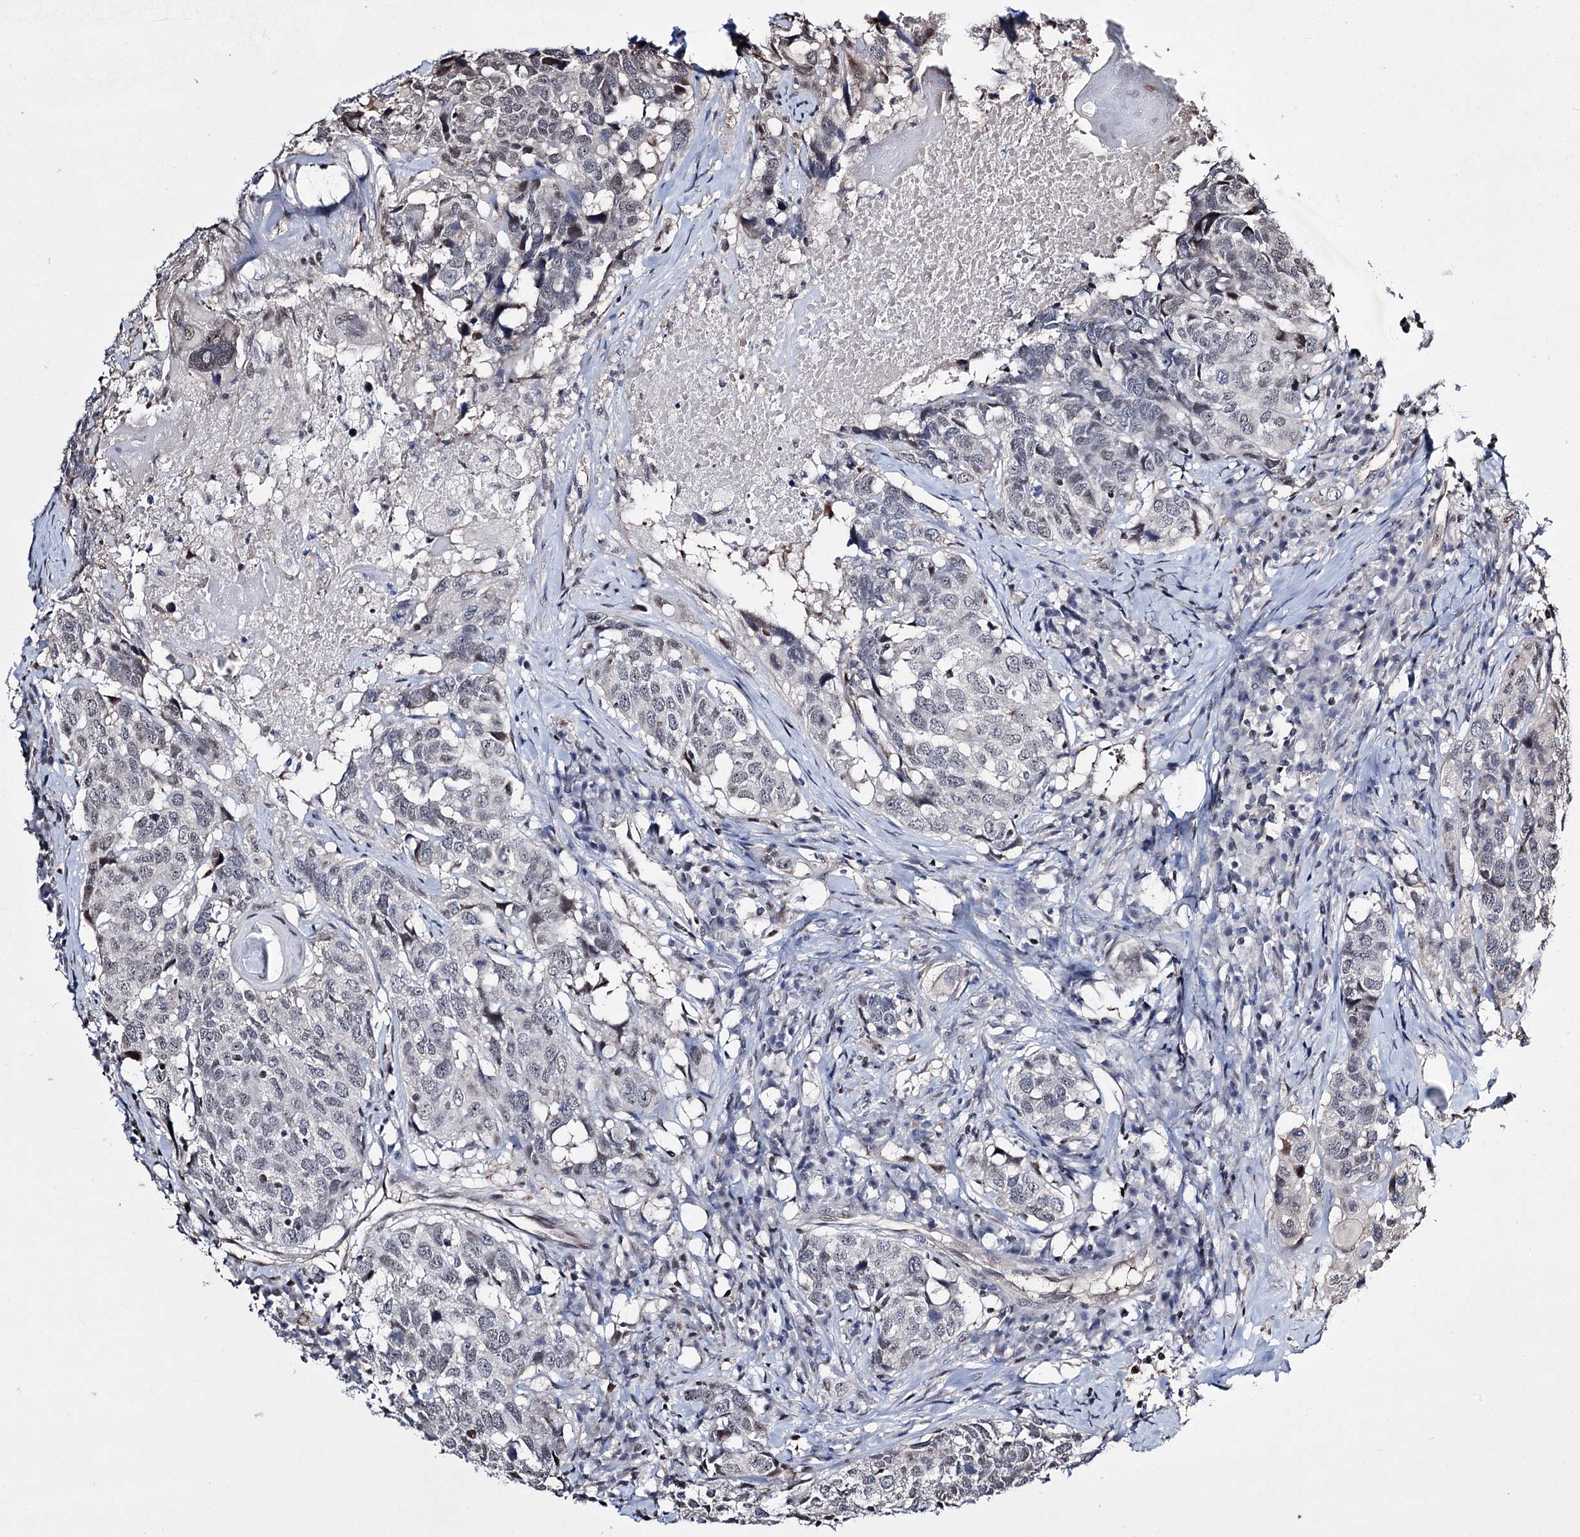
{"staining": {"intensity": "negative", "quantity": "none", "location": "none"}, "tissue": "head and neck cancer", "cell_type": "Tumor cells", "image_type": "cancer", "snomed": [{"axis": "morphology", "description": "Squamous cell carcinoma, NOS"}, {"axis": "topography", "description": "Head-Neck"}], "caption": "There is no significant expression in tumor cells of head and neck cancer (squamous cell carcinoma).", "gene": "CHMP7", "patient": {"sex": "male", "age": 66}}